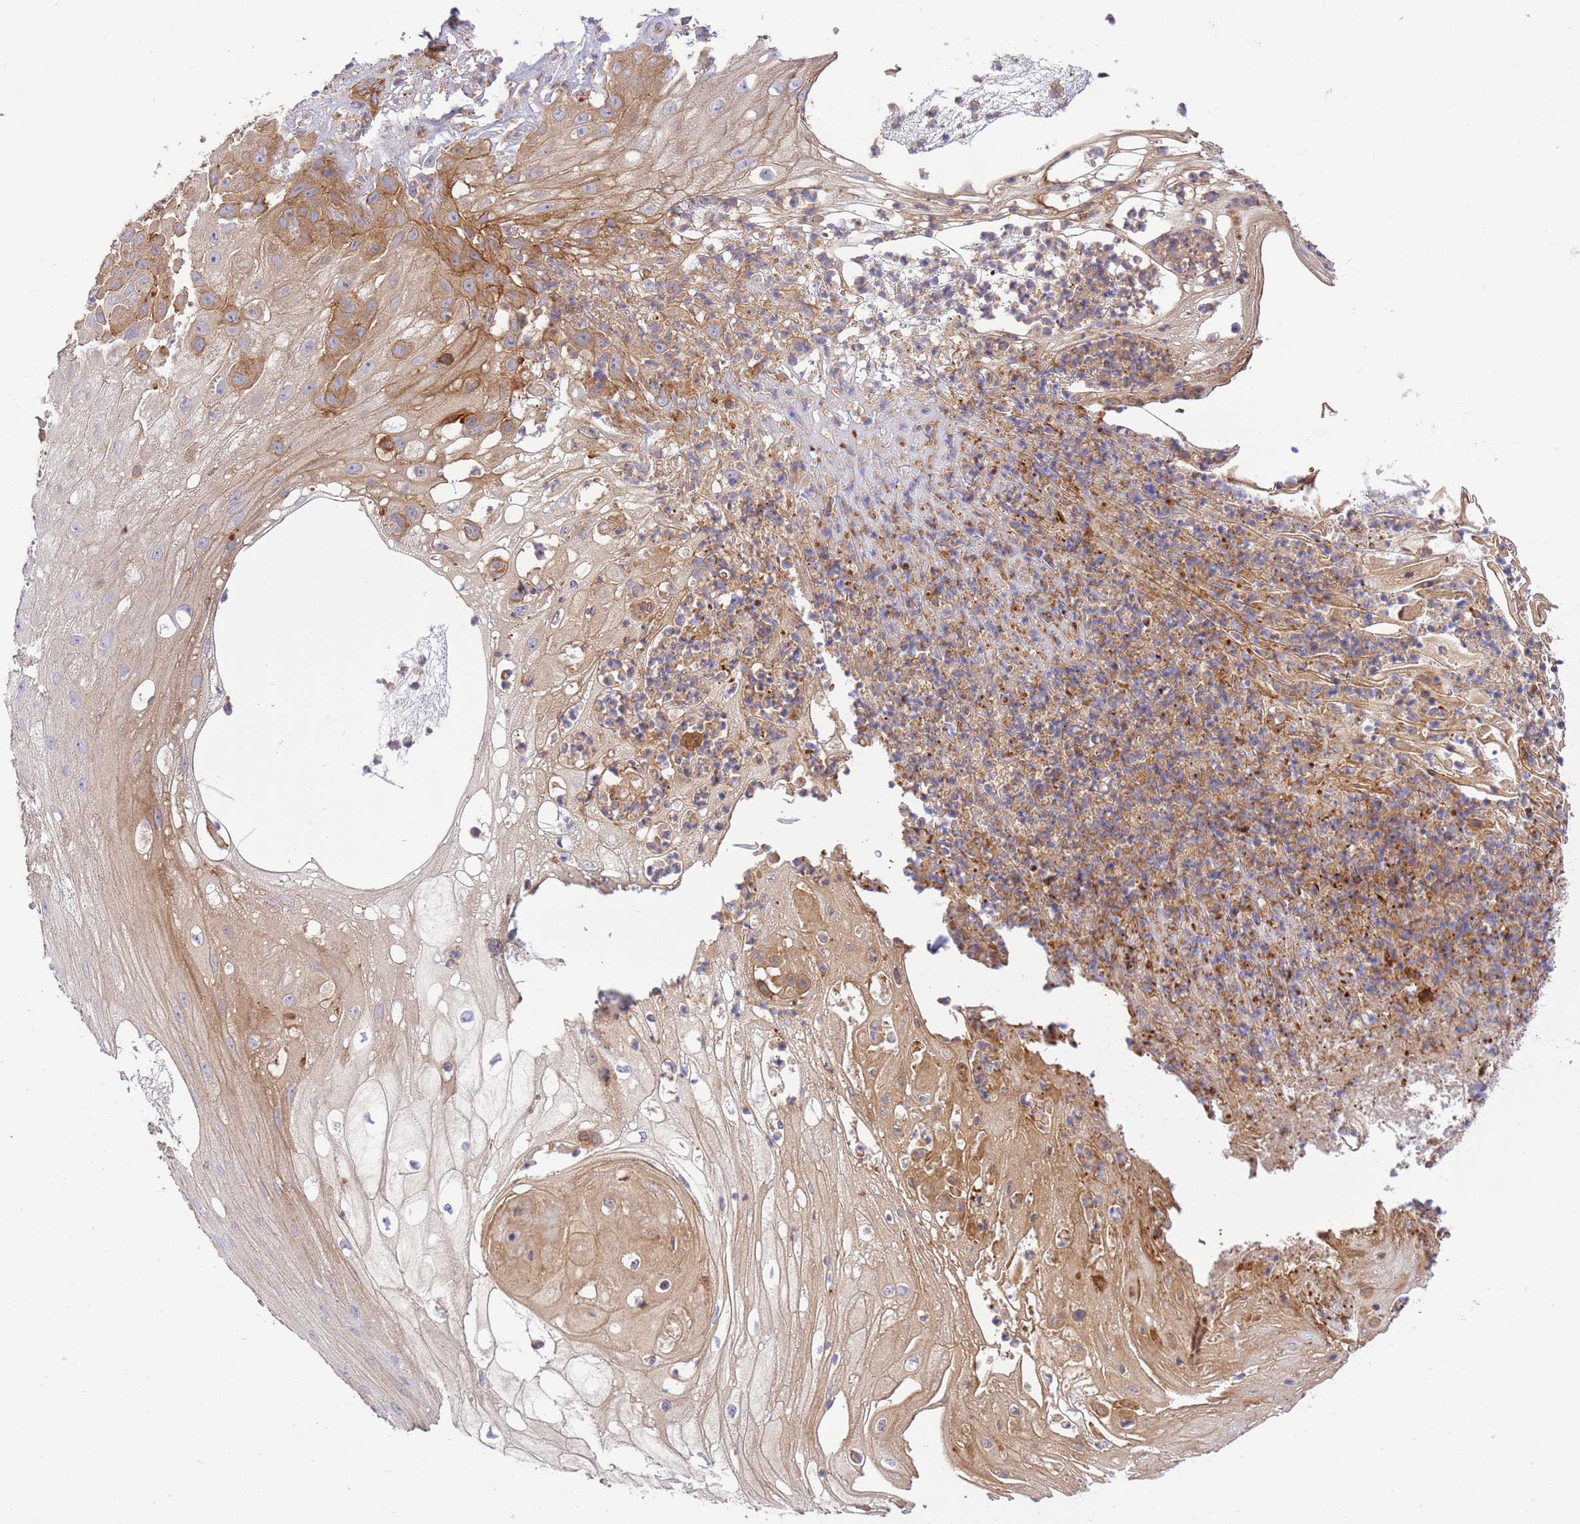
{"staining": {"intensity": "moderate", "quantity": "25%-75%", "location": "cytoplasmic/membranous"}, "tissue": "skin cancer", "cell_type": "Tumor cells", "image_type": "cancer", "snomed": [{"axis": "morphology", "description": "Squamous cell carcinoma, NOS"}, {"axis": "topography", "description": "Skin"}], "caption": "Moderate cytoplasmic/membranous protein positivity is seen in about 25%-75% of tumor cells in squamous cell carcinoma (skin).", "gene": "EFCAB8", "patient": {"sex": "male", "age": 70}}